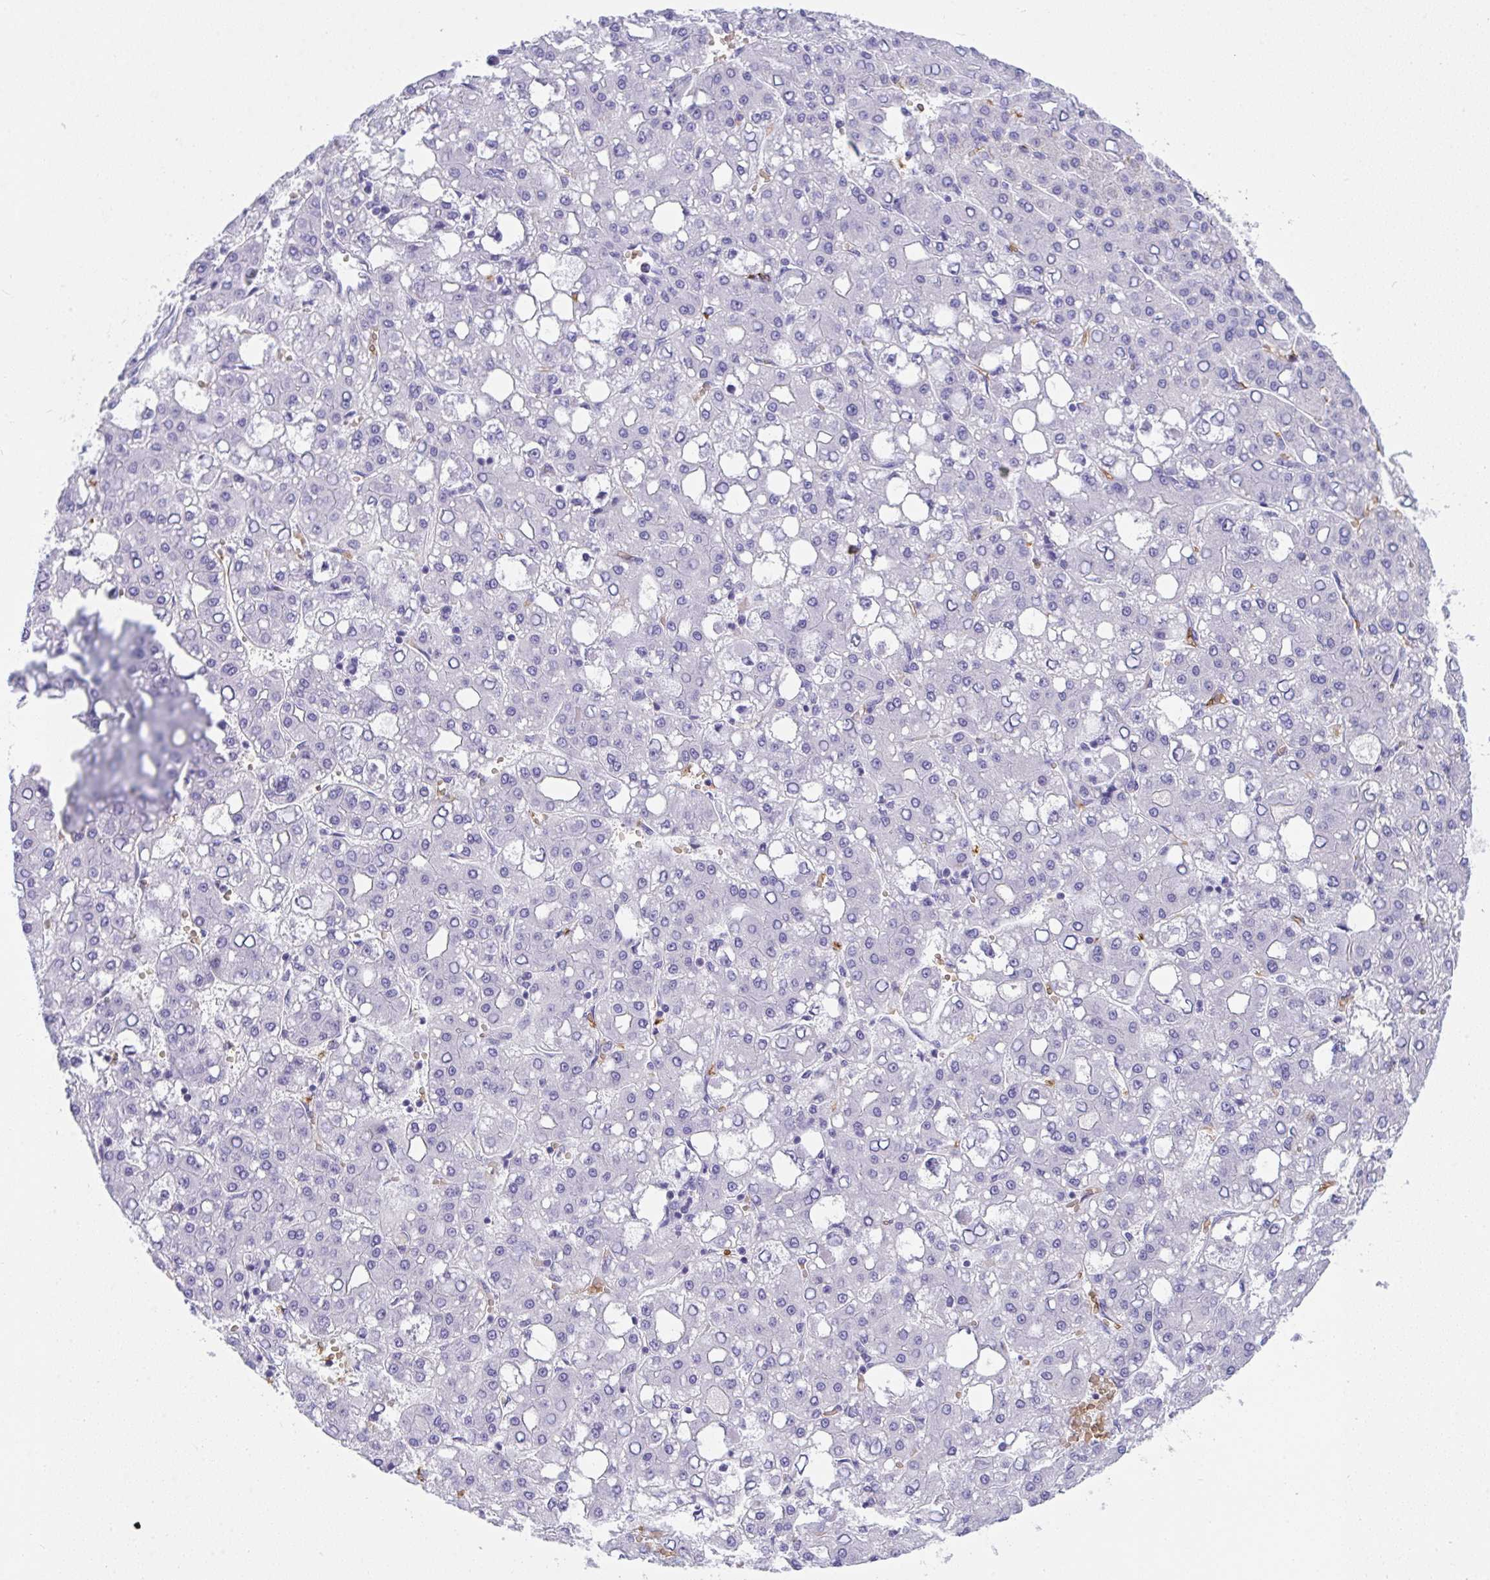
{"staining": {"intensity": "negative", "quantity": "none", "location": "none"}, "tissue": "liver cancer", "cell_type": "Tumor cells", "image_type": "cancer", "snomed": [{"axis": "morphology", "description": "Carcinoma, Hepatocellular, NOS"}, {"axis": "topography", "description": "Liver"}], "caption": "This histopathology image is of liver cancer (hepatocellular carcinoma) stained with immunohistochemistry (IHC) to label a protein in brown with the nuclei are counter-stained blue. There is no expression in tumor cells. (Brightfield microscopy of DAB (3,3'-diaminobenzidine) immunohistochemistry at high magnification).", "gene": "ANK1", "patient": {"sex": "male", "age": 65}}